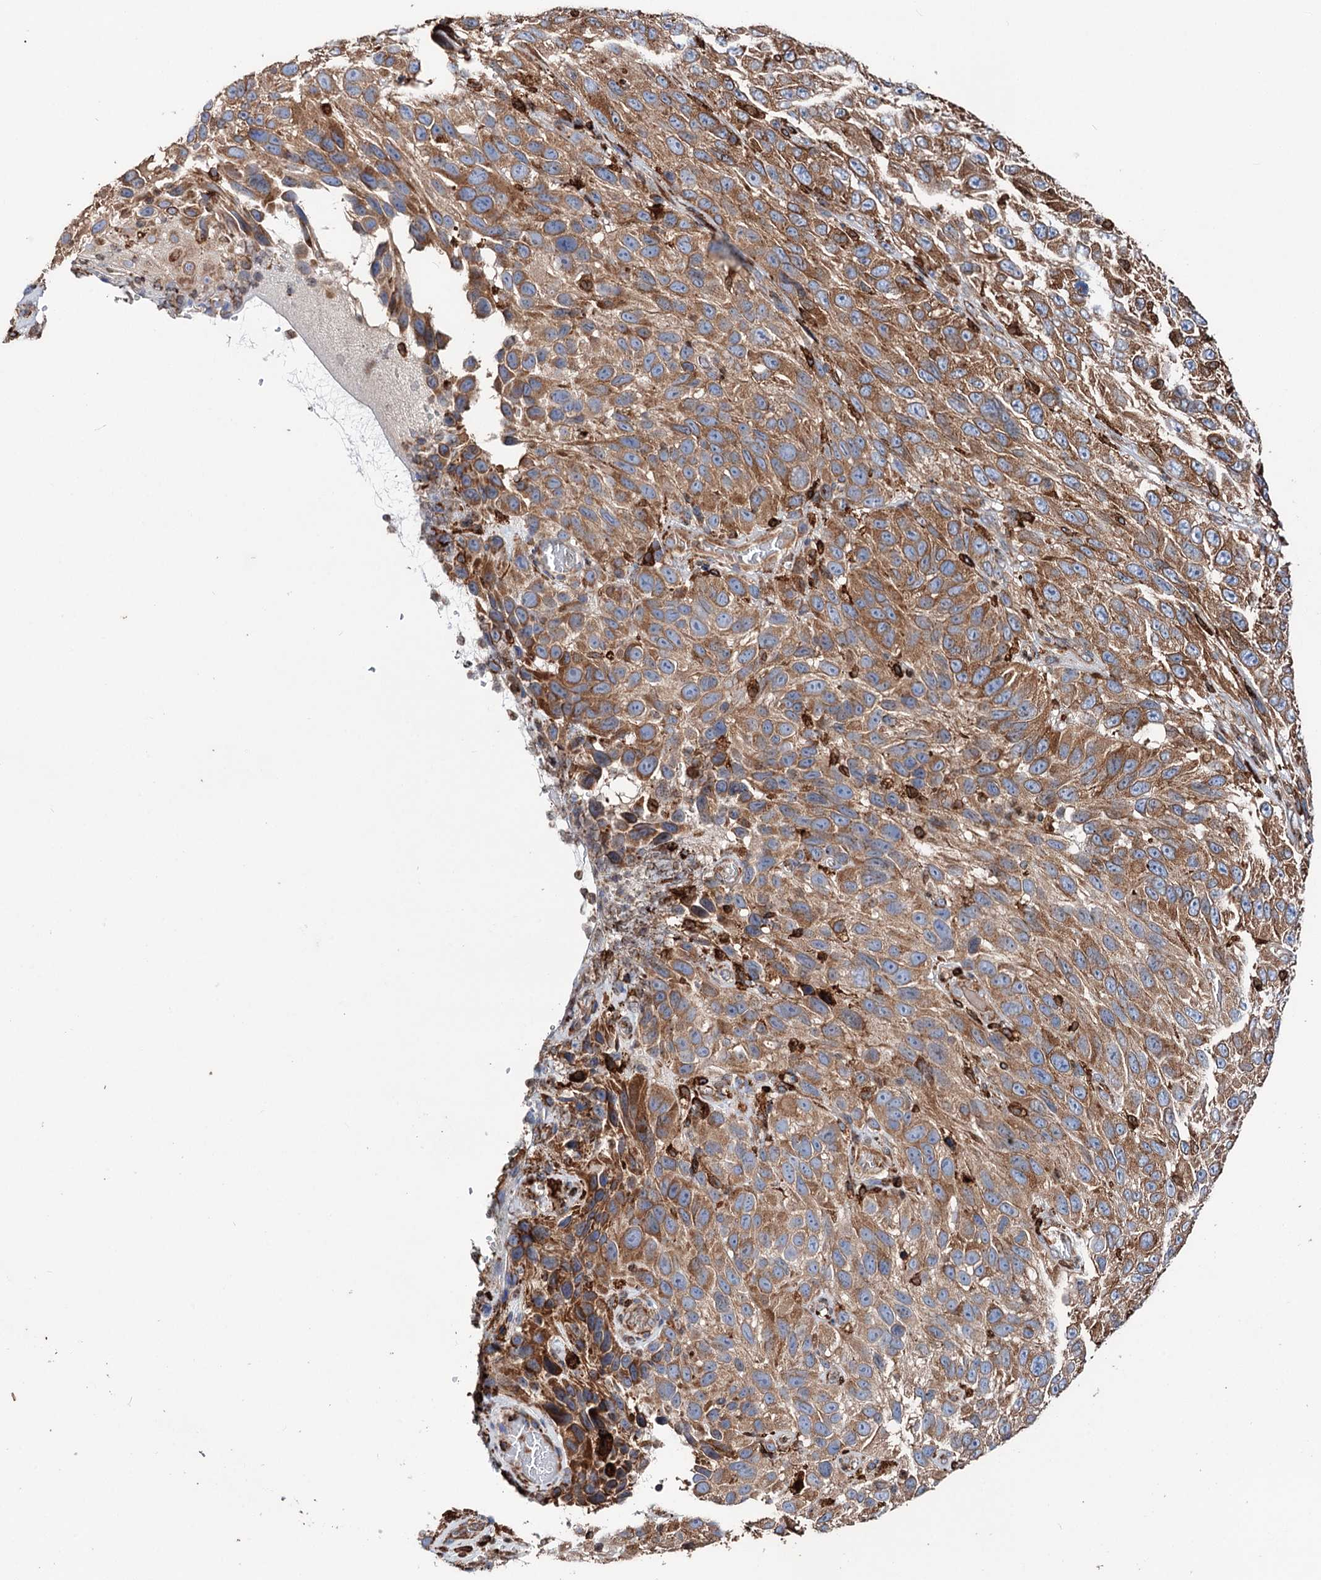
{"staining": {"intensity": "moderate", "quantity": ">75%", "location": "cytoplasmic/membranous"}, "tissue": "melanoma", "cell_type": "Tumor cells", "image_type": "cancer", "snomed": [{"axis": "morphology", "description": "Malignant melanoma, NOS"}, {"axis": "topography", "description": "Skin"}], "caption": "Malignant melanoma was stained to show a protein in brown. There is medium levels of moderate cytoplasmic/membranous positivity in approximately >75% of tumor cells.", "gene": "ERP29", "patient": {"sex": "female", "age": 96}}